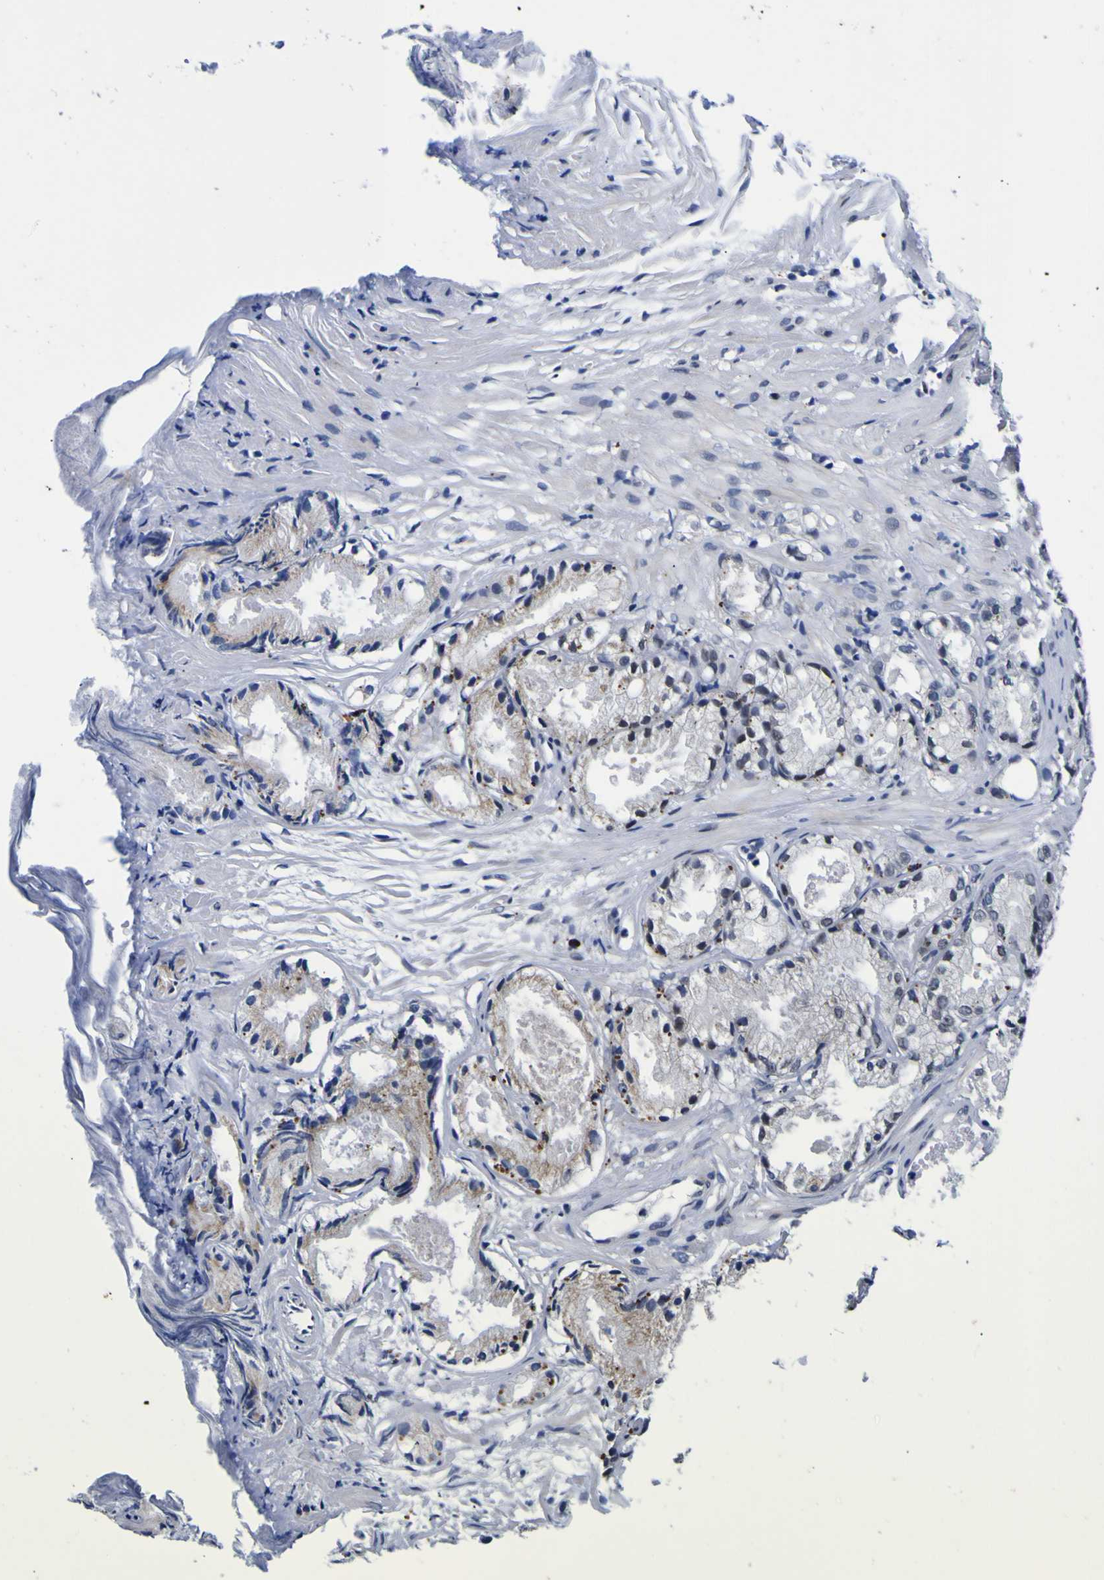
{"staining": {"intensity": "negative", "quantity": "none", "location": "none"}, "tissue": "prostate cancer", "cell_type": "Tumor cells", "image_type": "cancer", "snomed": [{"axis": "morphology", "description": "Adenocarcinoma, Low grade"}, {"axis": "topography", "description": "Prostate"}], "caption": "The IHC photomicrograph has no significant positivity in tumor cells of prostate cancer (adenocarcinoma (low-grade)) tissue.", "gene": "IGFLR1", "patient": {"sex": "male", "age": 72}}